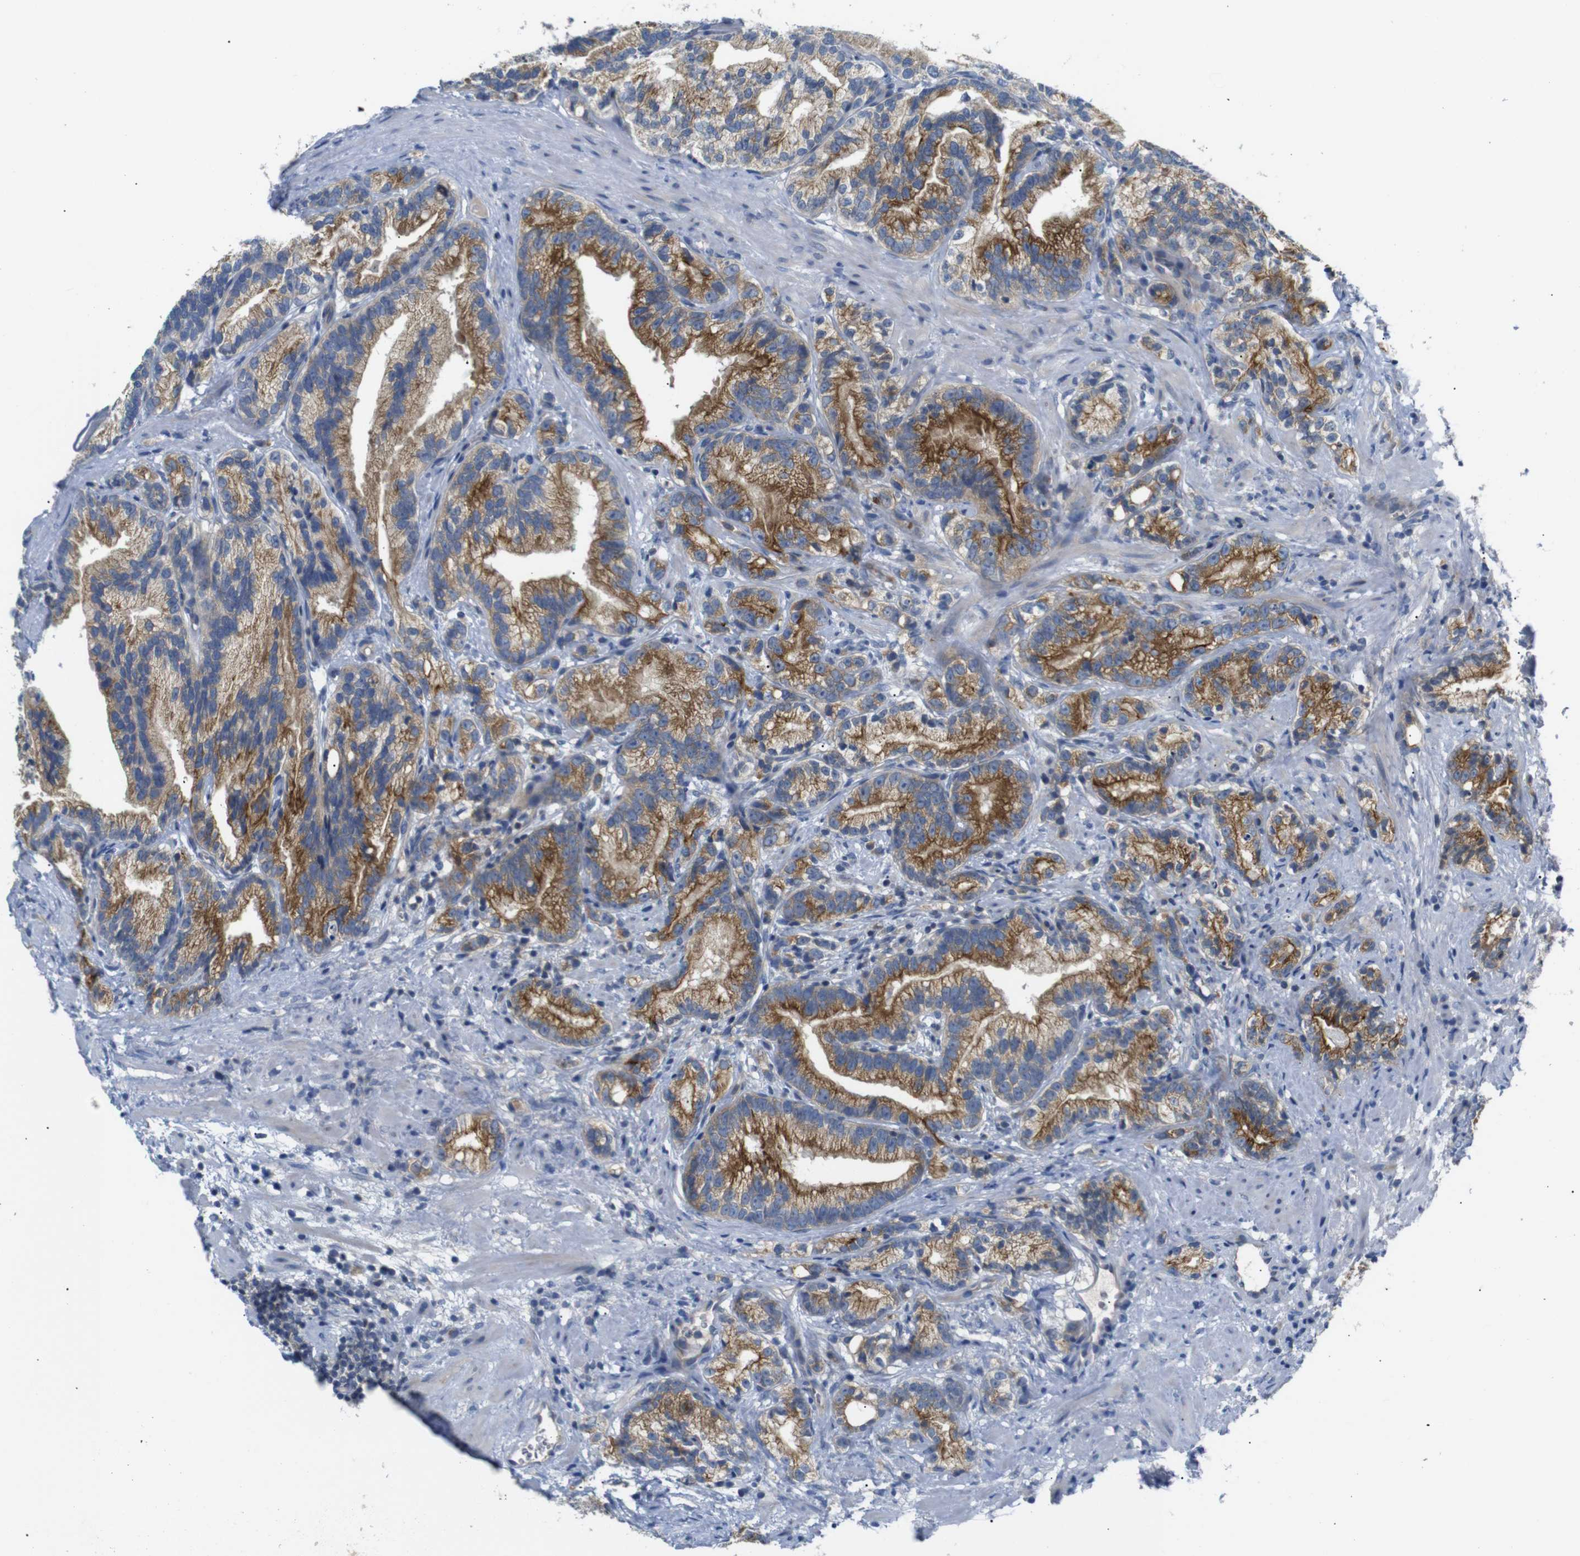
{"staining": {"intensity": "moderate", "quantity": ">75%", "location": "cytoplasmic/membranous"}, "tissue": "prostate cancer", "cell_type": "Tumor cells", "image_type": "cancer", "snomed": [{"axis": "morphology", "description": "Adenocarcinoma, Low grade"}, {"axis": "topography", "description": "Prostate"}], "caption": "This histopathology image displays adenocarcinoma (low-grade) (prostate) stained with immunohistochemistry to label a protein in brown. The cytoplasmic/membranous of tumor cells show moderate positivity for the protein. Nuclei are counter-stained blue.", "gene": "DCP1A", "patient": {"sex": "male", "age": 89}}